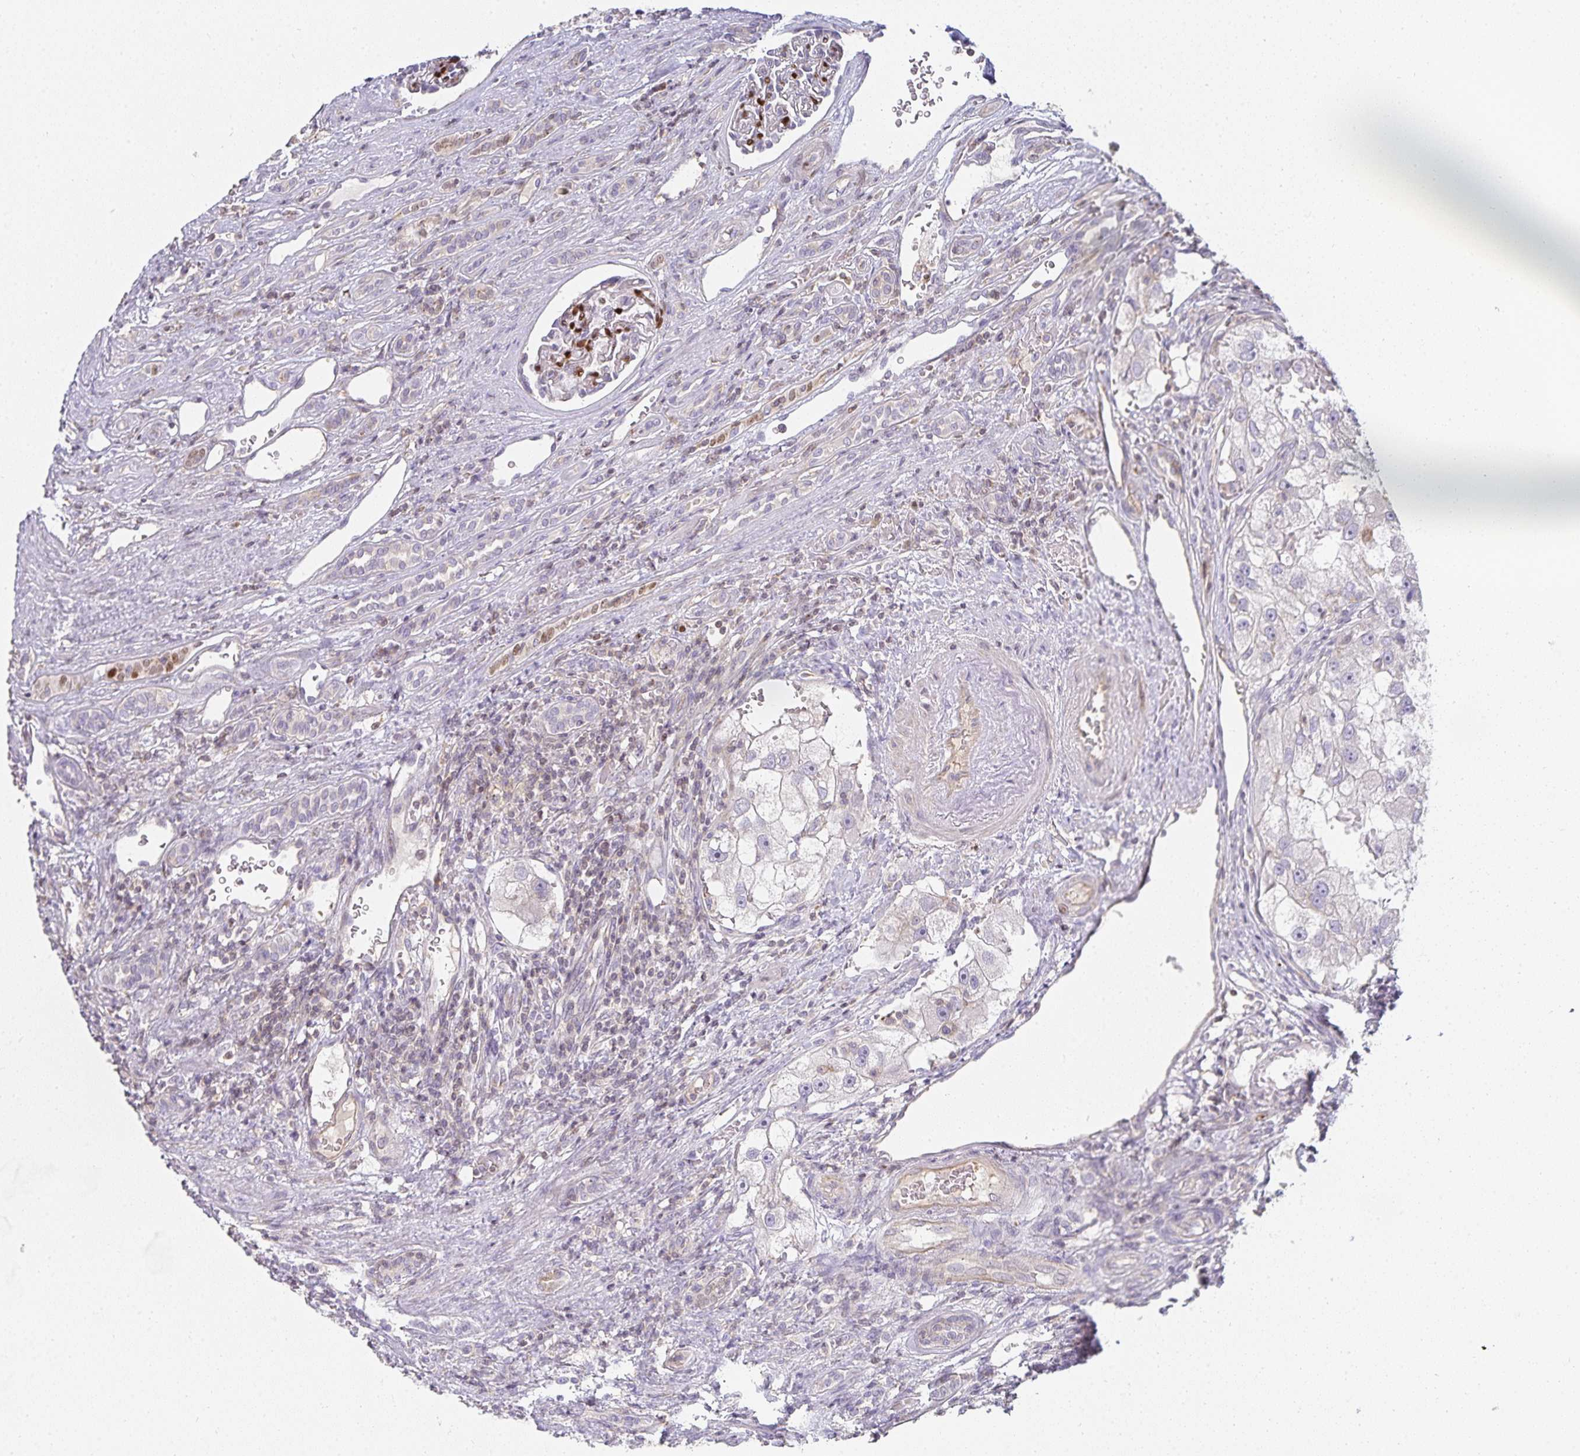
{"staining": {"intensity": "negative", "quantity": "none", "location": "none"}, "tissue": "renal cancer", "cell_type": "Tumor cells", "image_type": "cancer", "snomed": [{"axis": "morphology", "description": "Adenocarcinoma, NOS"}, {"axis": "topography", "description": "Kidney"}], "caption": "Histopathology image shows no significant protein expression in tumor cells of adenocarcinoma (renal). Nuclei are stained in blue.", "gene": "GATA3", "patient": {"sex": "male", "age": 63}}